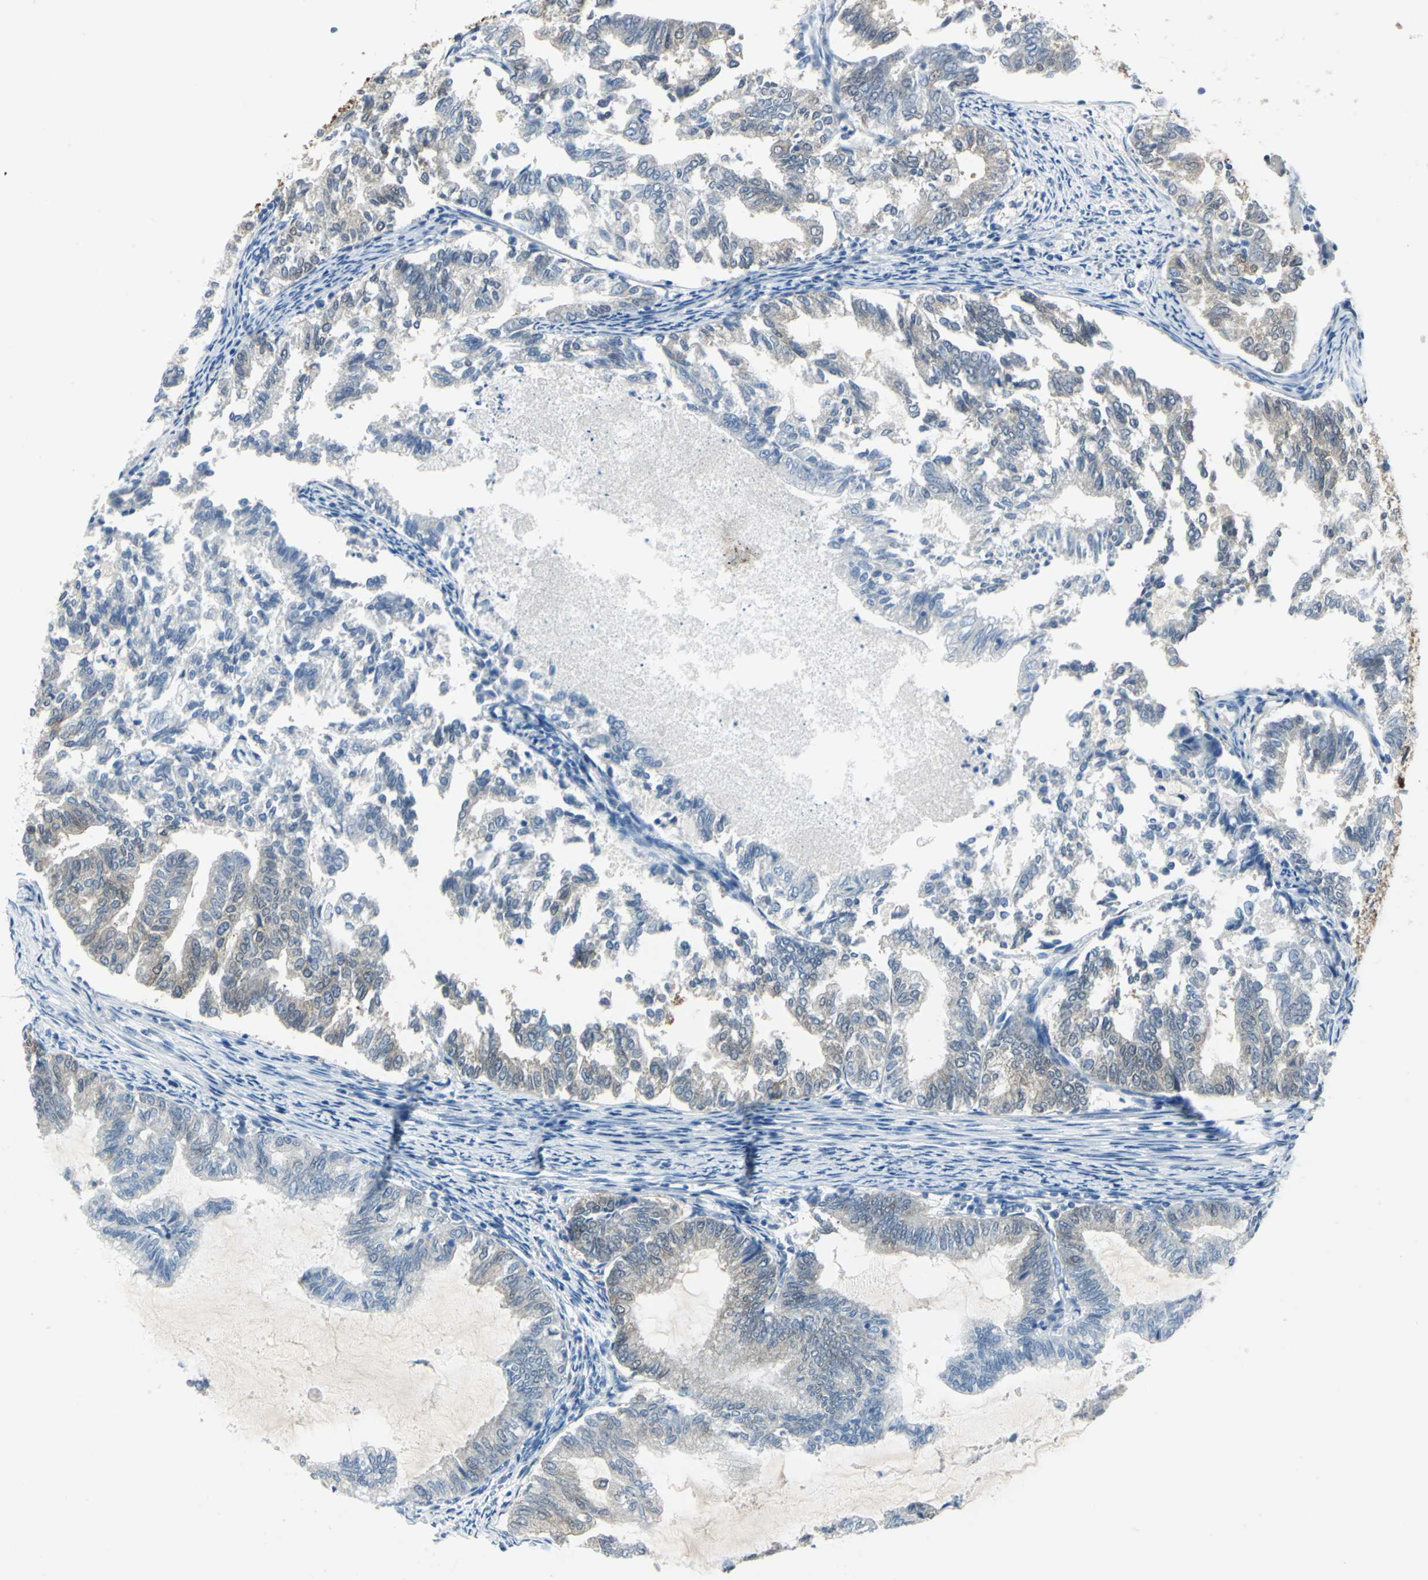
{"staining": {"intensity": "weak", "quantity": "<25%", "location": "cytoplasmic/membranous"}, "tissue": "endometrial cancer", "cell_type": "Tumor cells", "image_type": "cancer", "snomed": [{"axis": "morphology", "description": "Adenocarcinoma, NOS"}, {"axis": "topography", "description": "Endometrium"}], "caption": "High power microscopy image of an immunohistochemistry photomicrograph of endometrial adenocarcinoma, revealing no significant positivity in tumor cells.", "gene": "SFN", "patient": {"sex": "female", "age": 79}}